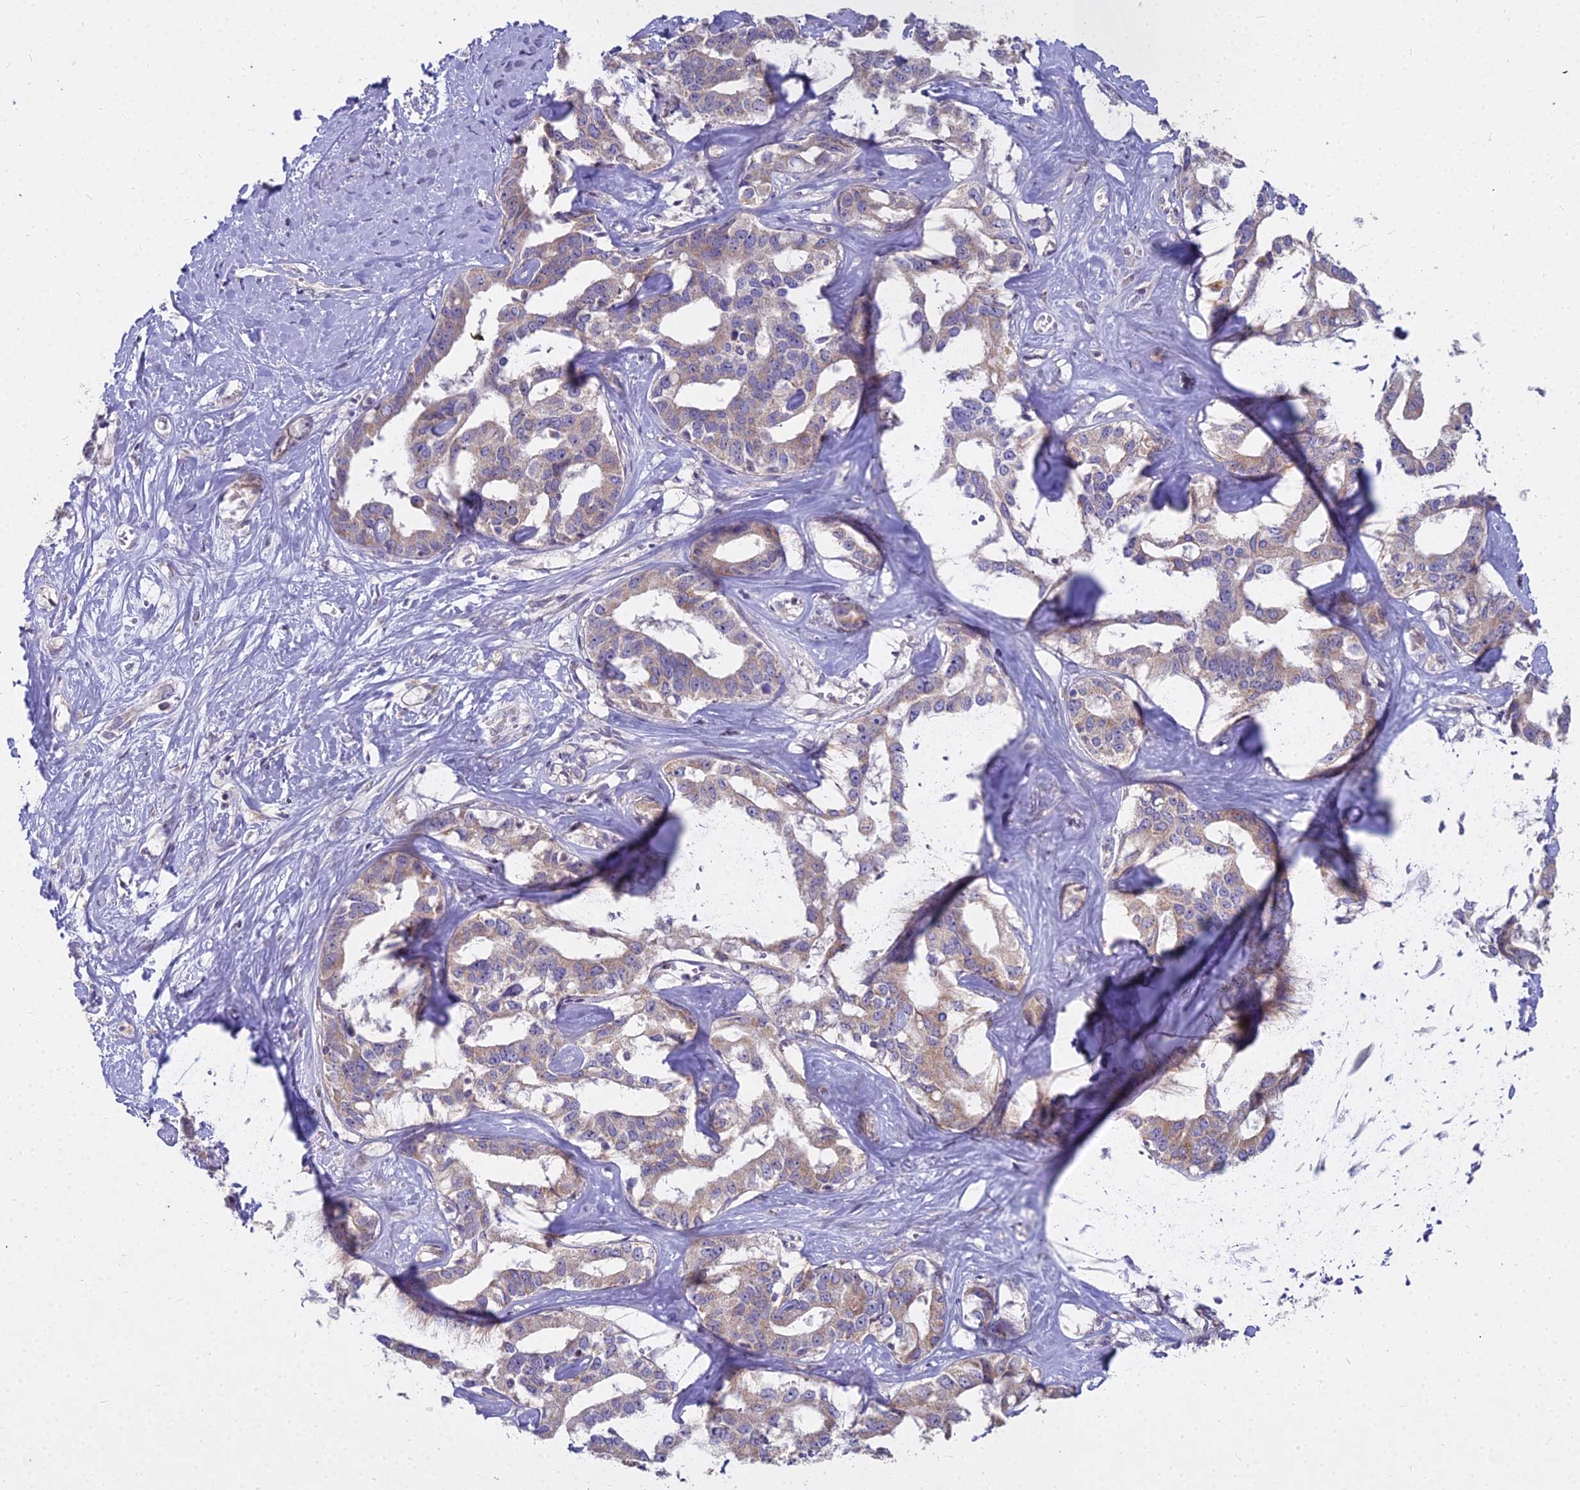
{"staining": {"intensity": "weak", "quantity": ">75%", "location": "cytoplasmic/membranous"}, "tissue": "liver cancer", "cell_type": "Tumor cells", "image_type": "cancer", "snomed": [{"axis": "morphology", "description": "Cholangiocarcinoma"}, {"axis": "topography", "description": "Liver"}], "caption": "This is an image of immunohistochemistry (IHC) staining of liver cancer, which shows weak positivity in the cytoplasmic/membranous of tumor cells.", "gene": "MICU2", "patient": {"sex": "male", "age": 59}}